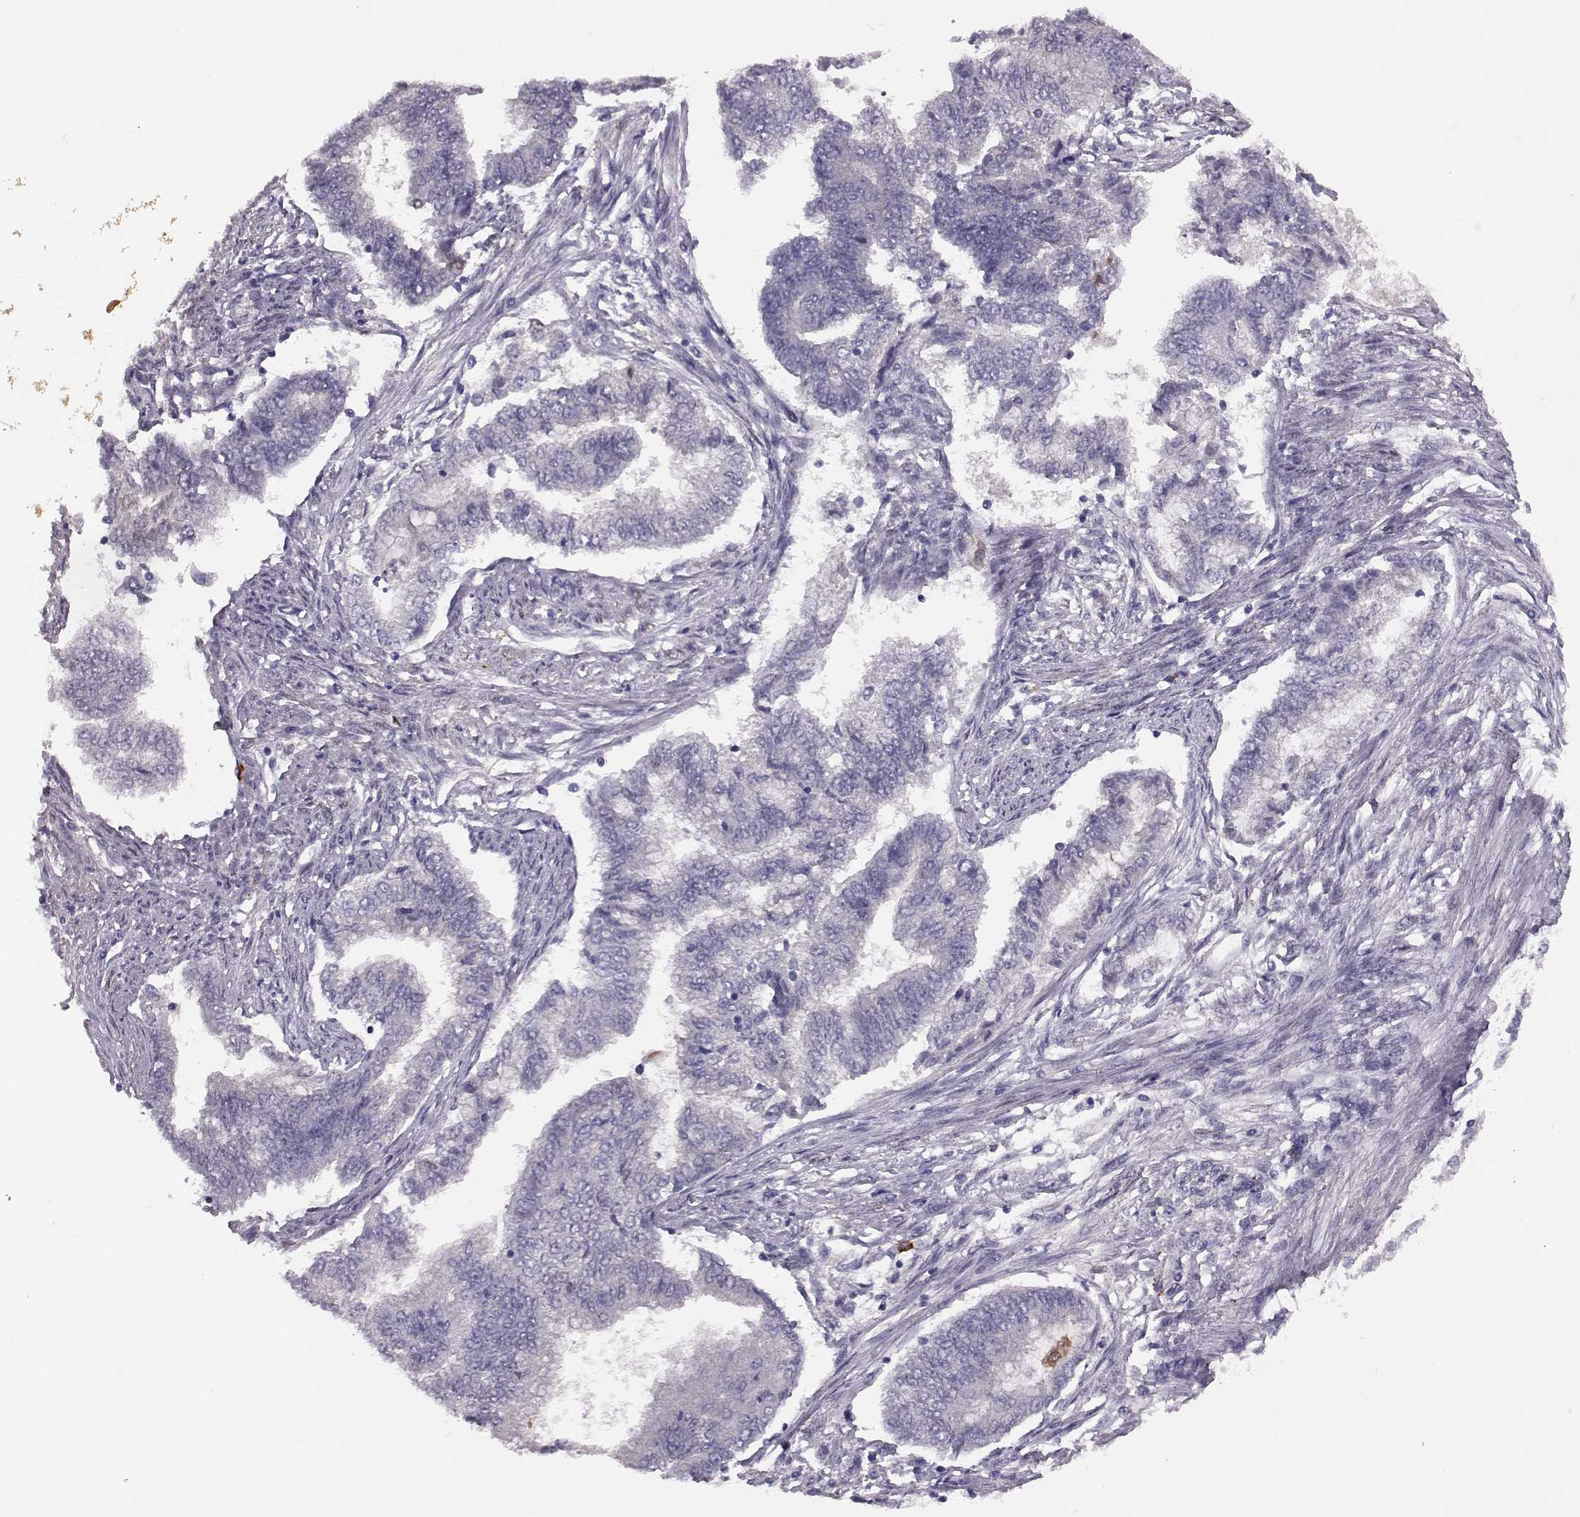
{"staining": {"intensity": "negative", "quantity": "none", "location": "none"}, "tissue": "endometrial cancer", "cell_type": "Tumor cells", "image_type": "cancer", "snomed": [{"axis": "morphology", "description": "Adenocarcinoma, NOS"}, {"axis": "topography", "description": "Endometrium"}], "caption": "DAB immunohistochemical staining of human adenocarcinoma (endometrial) reveals no significant expression in tumor cells.", "gene": "ADGRG5", "patient": {"sex": "female", "age": 65}}